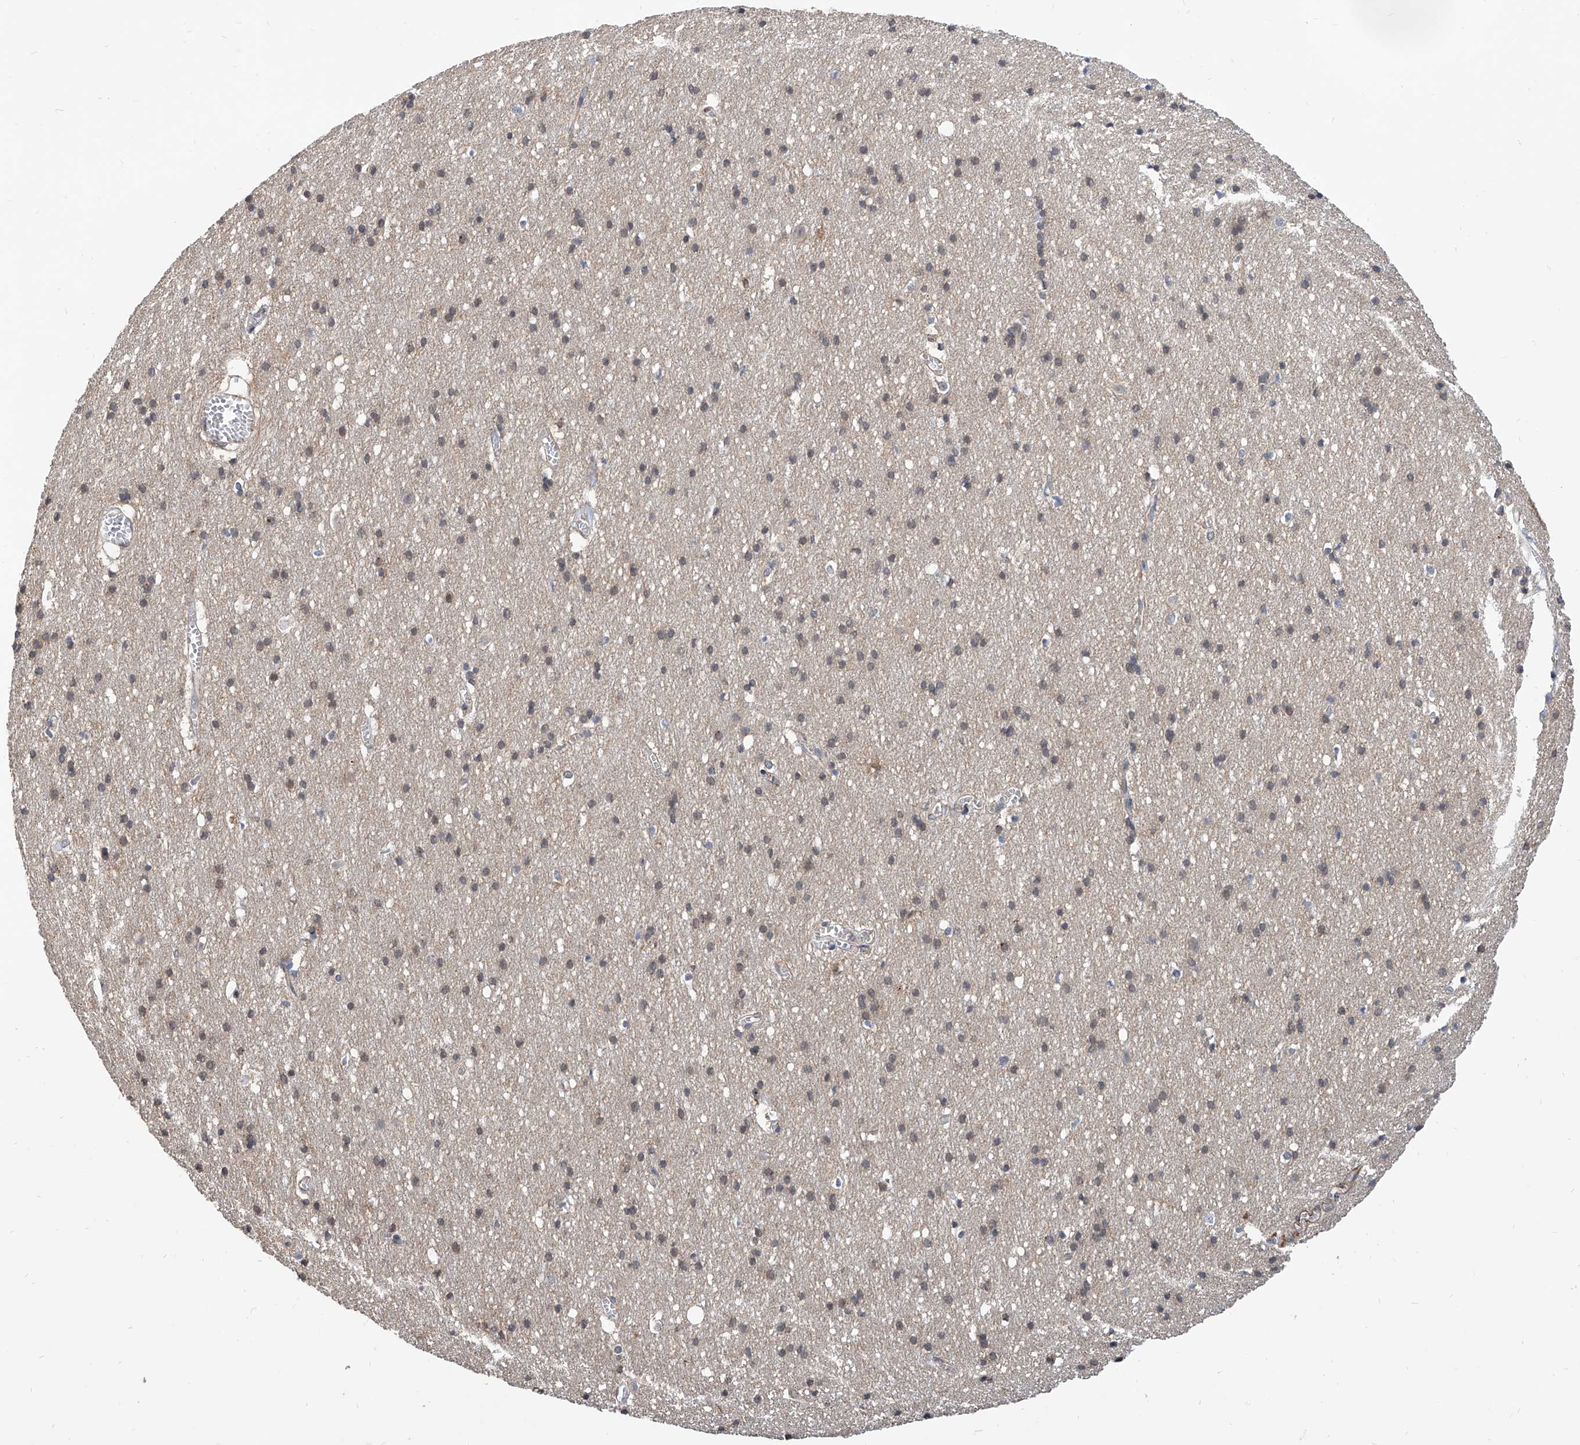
{"staining": {"intensity": "weak", "quantity": ">75%", "location": "cytoplasmic/membranous"}, "tissue": "cerebral cortex", "cell_type": "Endothelial cells", "image_type": "normal", "snomed": [{"axis": "morphology", "description": "Normal tissue, NOS"}, {"axis": "topography", "description": "Cerebral cortex"}], "caption": "Weak cytoplasmic/membranous staining is appreciated in about >75% of endothelial cells in benign cerebral cortex. Immunohistochemistry (ihc) stains the protein in brown and the nuclei are stained blue.", "gene": "MAGEE2", "patient": {"sex": "male", "age": 54}}